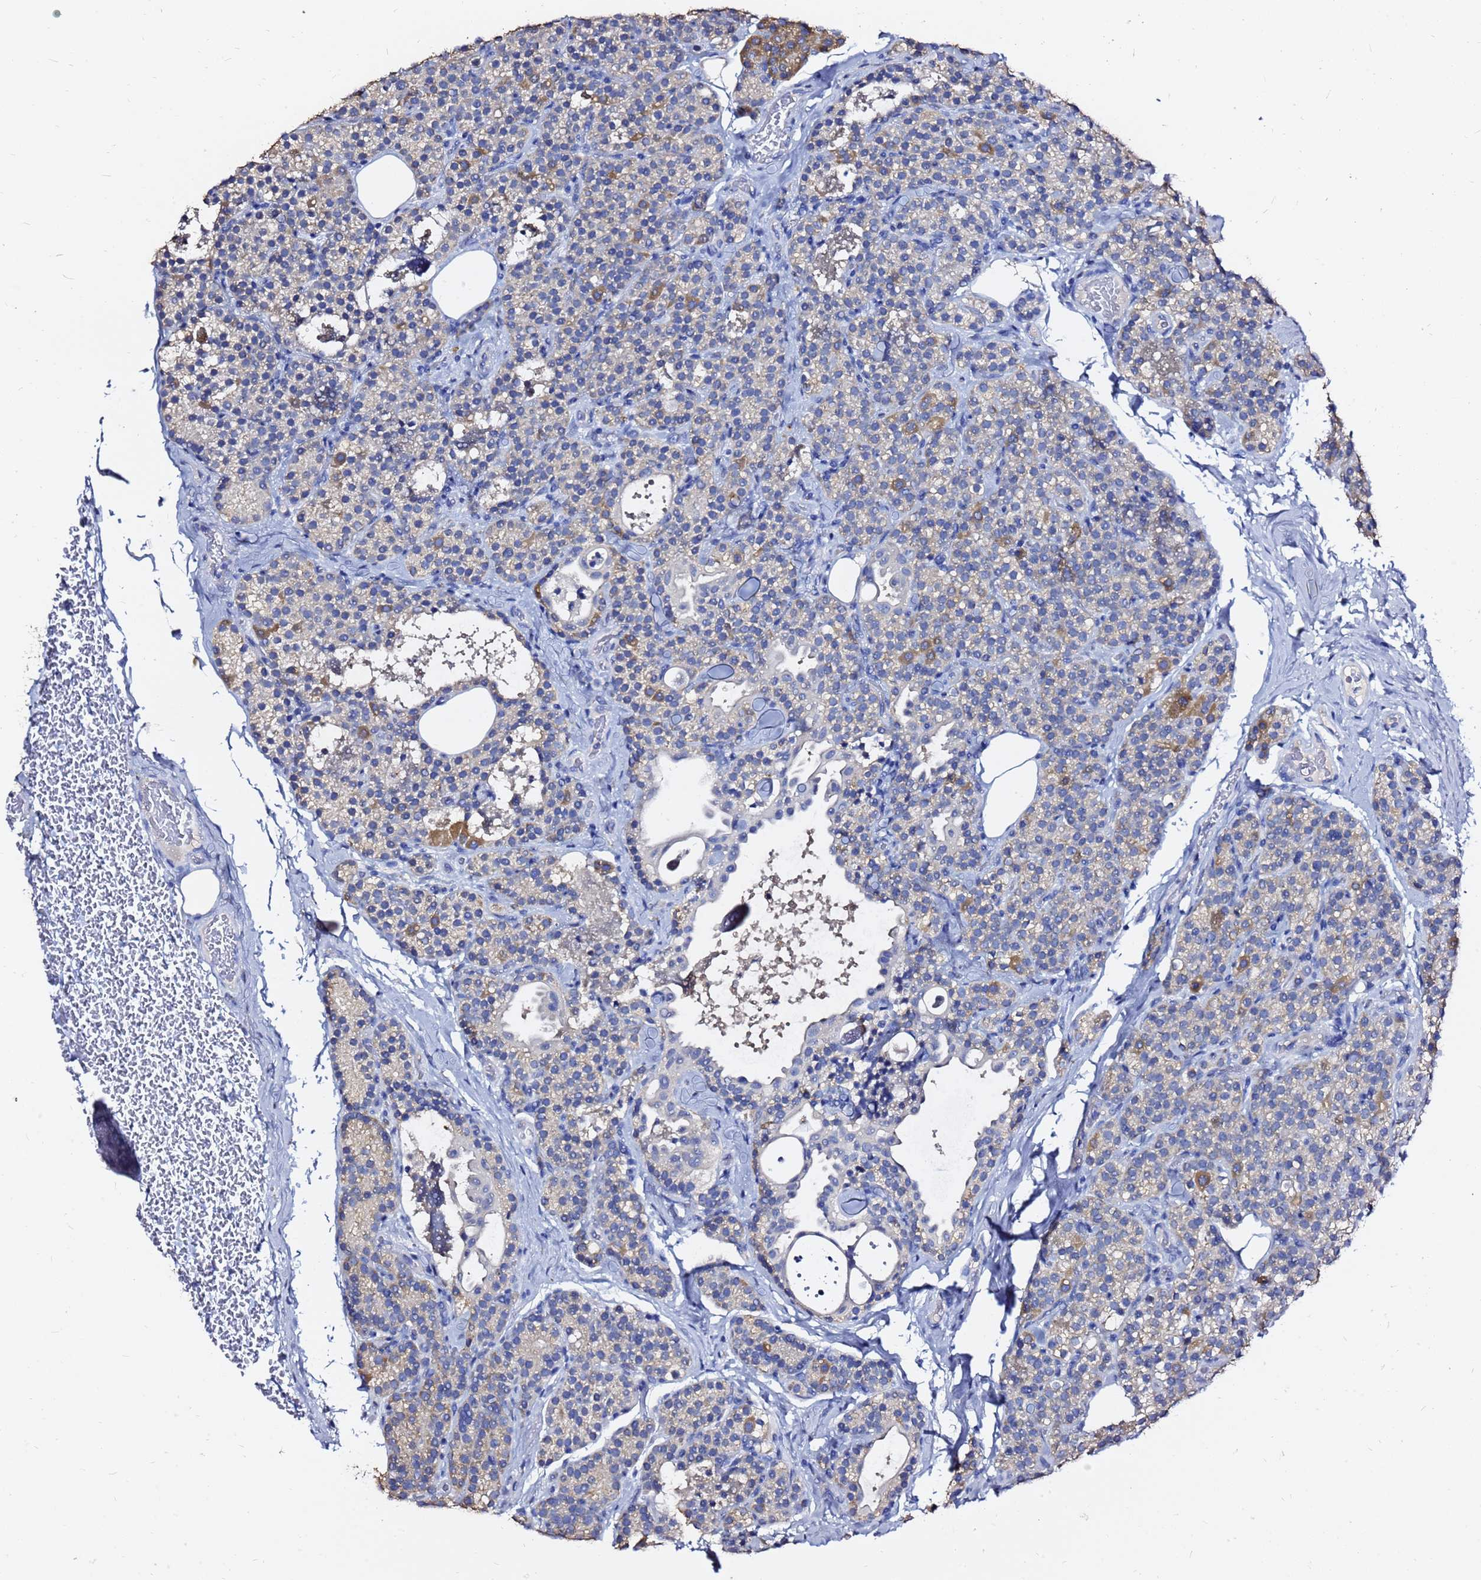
{"staining": {"intensity": "moderate", "quantity": "<25%", "location": "cytoplasmic/membranous"}, "tissue": "parathyroid gland", "cell_type": "Glandular cells", "image_type": "normal", "snomed": [{"axis": "morphology", "description": "Normal tissue, NOS"}, {"axis": "topography", "description": "Parathyroid gland"}], "caption": "An IHC photomicrograph of unremarkable tissue is shown. Protein staining in brown labels moderate cytoplasmic/membranous positivity in parathyroid gland within glandular cells.", "gene": "FAM183A", "patient": {"sex": "female", "age": 45}}